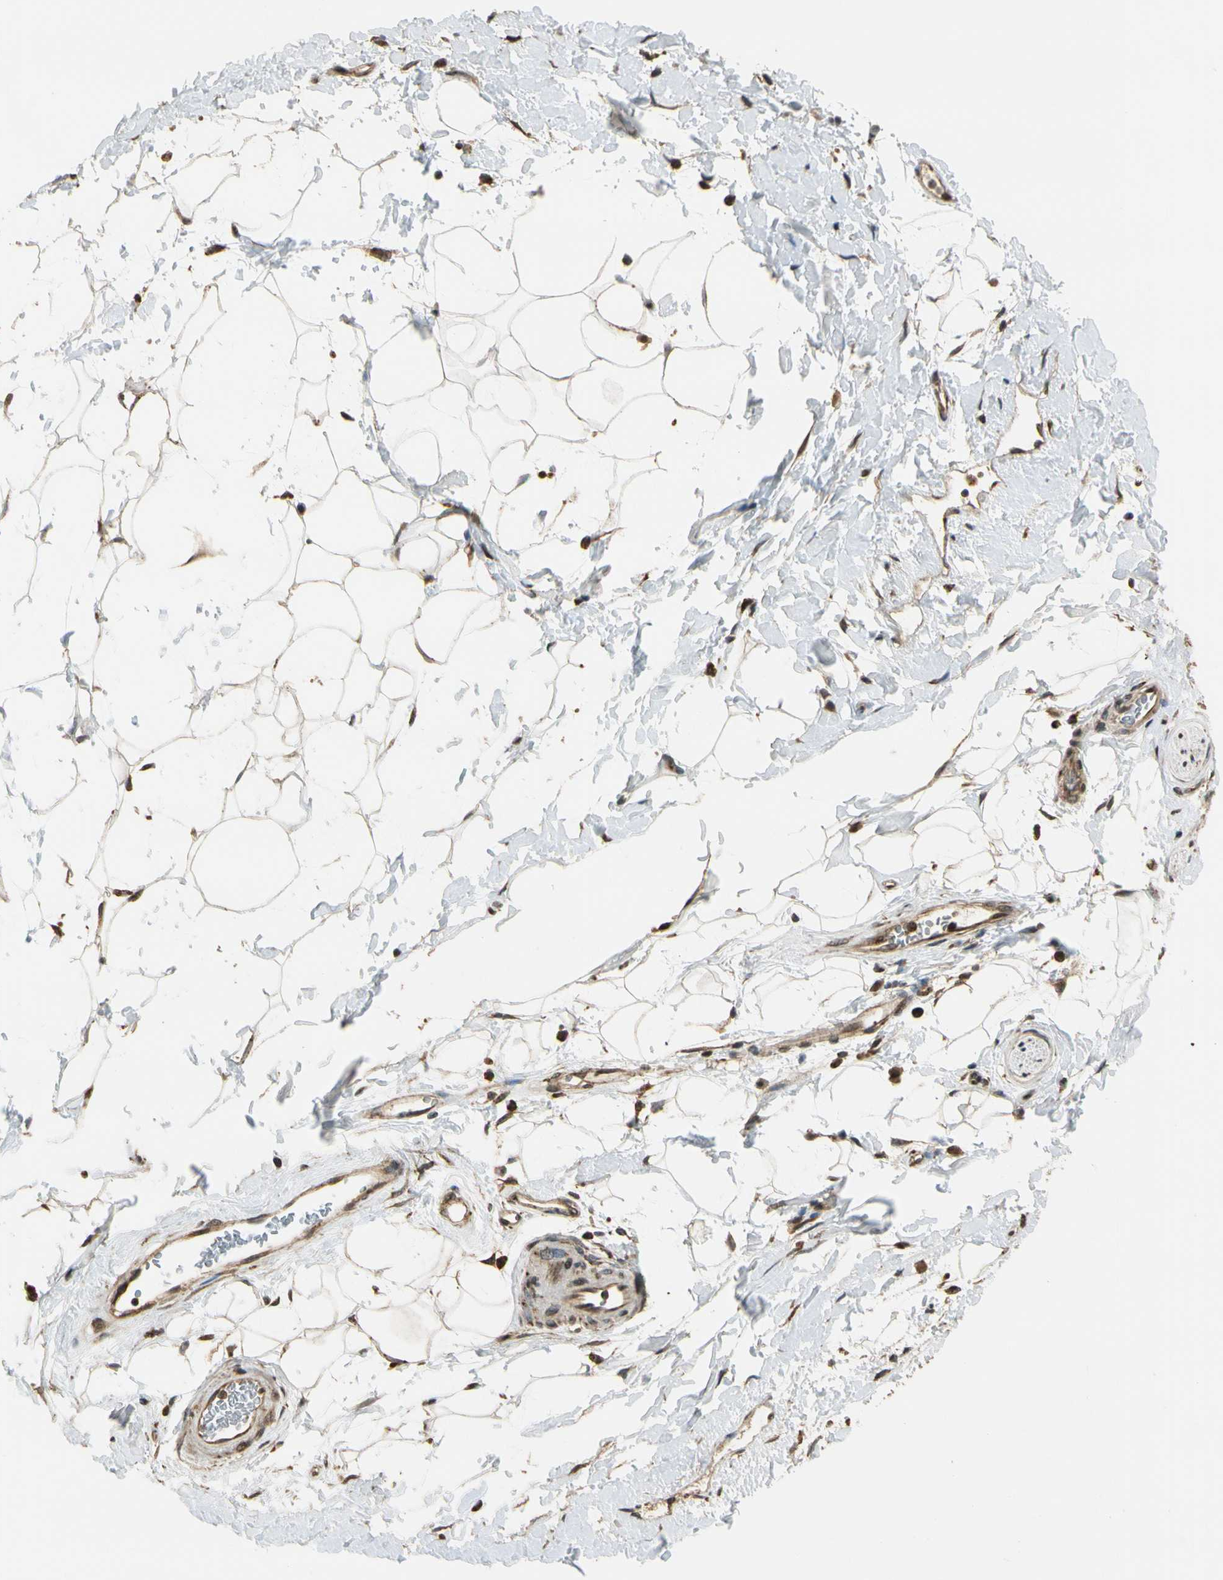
{"staining": {"intensity": "negative", "quantity": "none", "location": "none"}, "tissue": "adipose tissue", "cell_type": "Adipocytes", "image_type": "normal", "snomed": [{"axis": "morphology", "description": "Normal tissue, NOS"}, {"axis": "topography", "description": "Soft tissue"}], "caption": "Immunohistochemical staining of benign human adipose tissue demonstrates no significant positivity in adipocytes.", "gene": "LAMTOR1", "patient": {"sex": "male", "age": 72}}